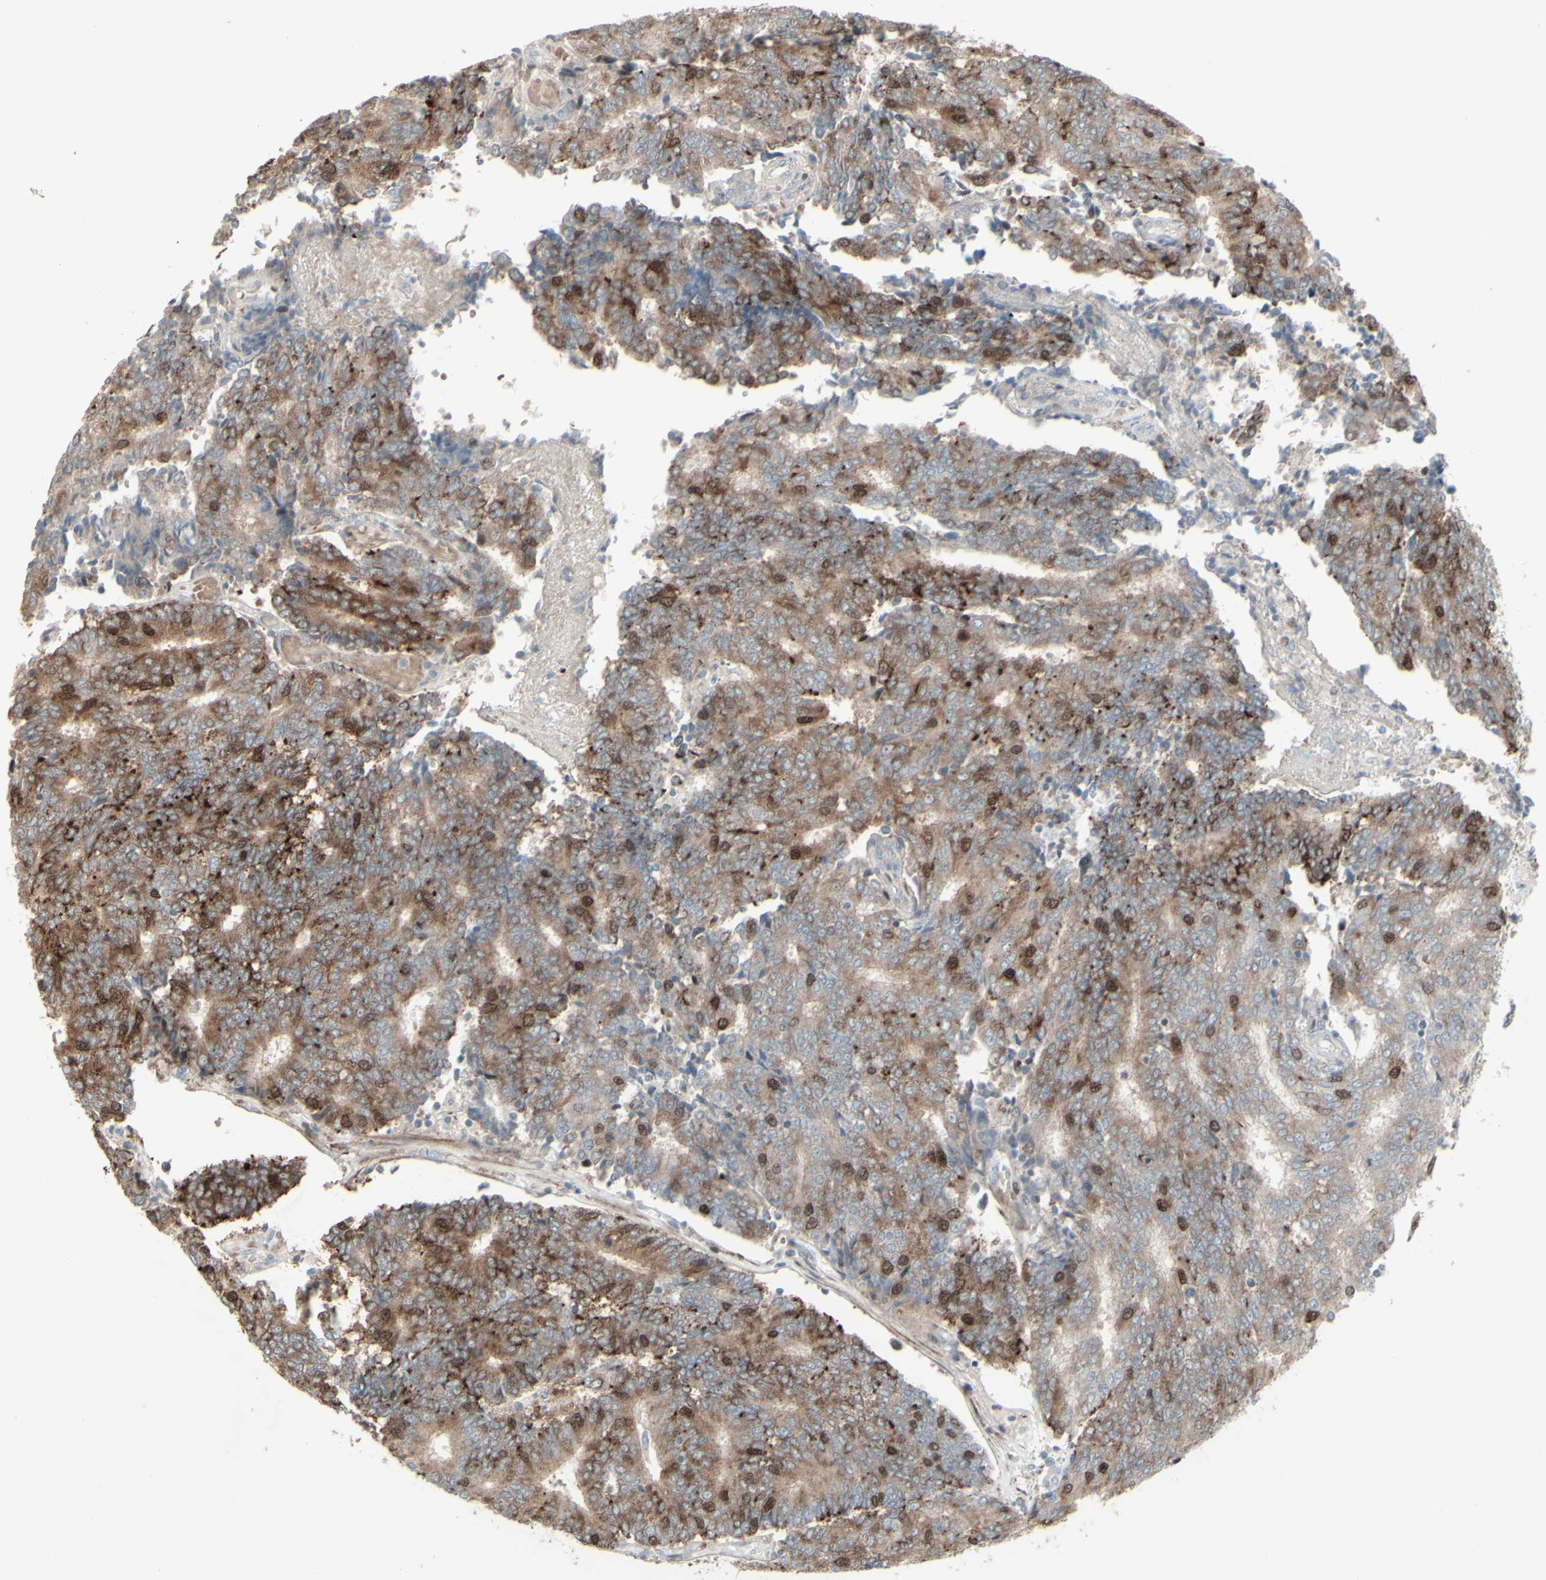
{"staining": {"intensity": "moderate", "quantity": "<25%", "location": "cytoplasmic/membranous,nuclear"}, "tissue": "prostate cancer", "cell_type": "Tumor cells", "image_type": "cancer", "snomed": [{"axis": "morphology", "description": "Normal tissue, NOS"}, {"axis": "morphology", "description": "Adenocarcinoma, High grade"}, {"axis": "topography", "description": "Prostate"}, {"axis": "topography", "description": "Seminal veicle"}], "caption": "Moderate cytoplasmic/membranous and nuclear protein positivity is identified in about <25% of tumor cells in prostate cancer. (Stains: DAB in brown, nuclei in blue, Microscopy: brightfield microscopy at high magnification).", "gene": "GMNN", "patient": {"sex": "male", "age": 55}}